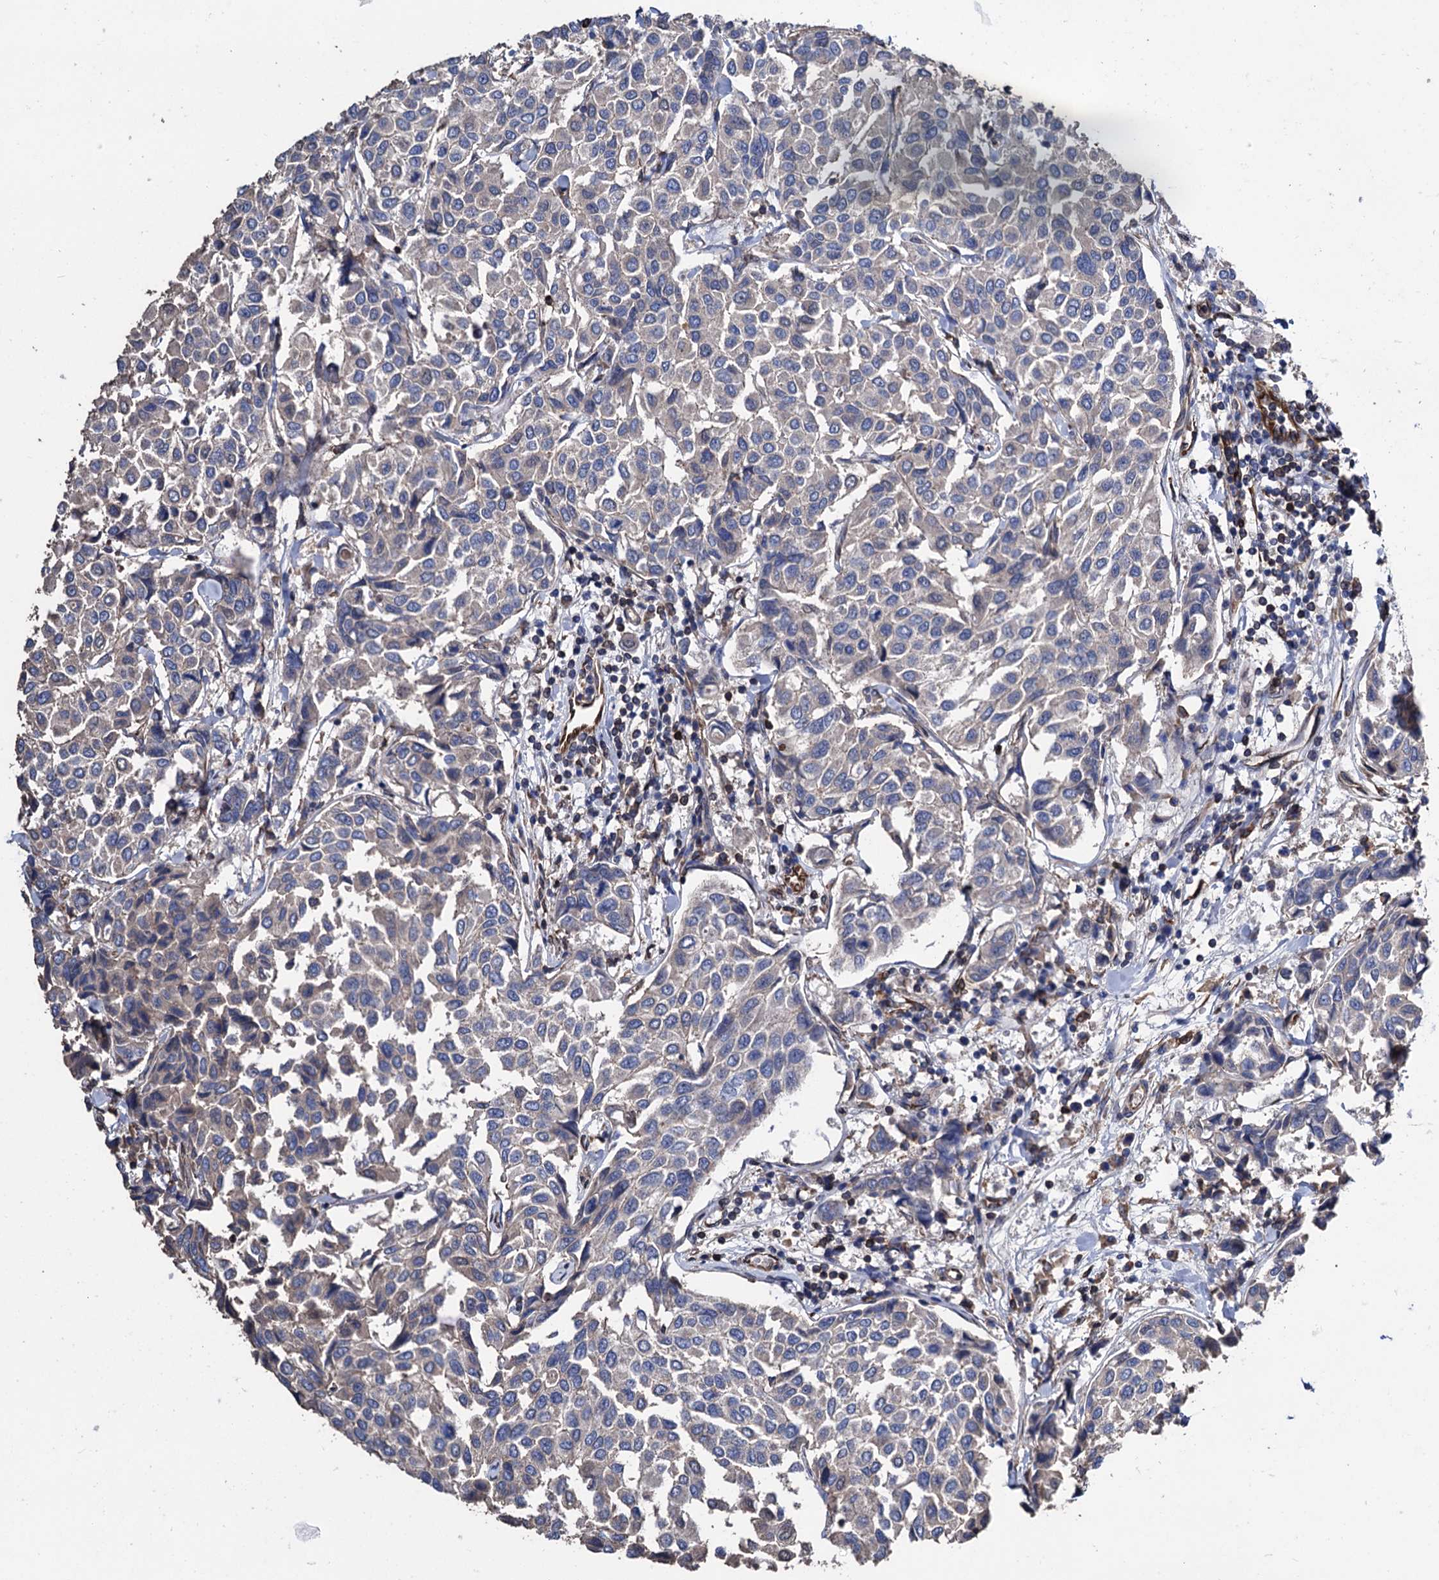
{"staining": {"intensity": "negative", "quantity": "none", "location": "none"}, "tissue": "breast cancer", "cell_type": "Tumor cells", "image_type": "cancer", "snomed": [{"axis": "morphology", "description": "Duct carcinoma"}, {"axis": "topography", "description": "Breast"}], "caption": "Breast infiltrating ductal carcinoma stained for a protein using IHC shows no staining tumor cells.", "gene": "STING1", "patient": {"sex": "female", "age": 55}}